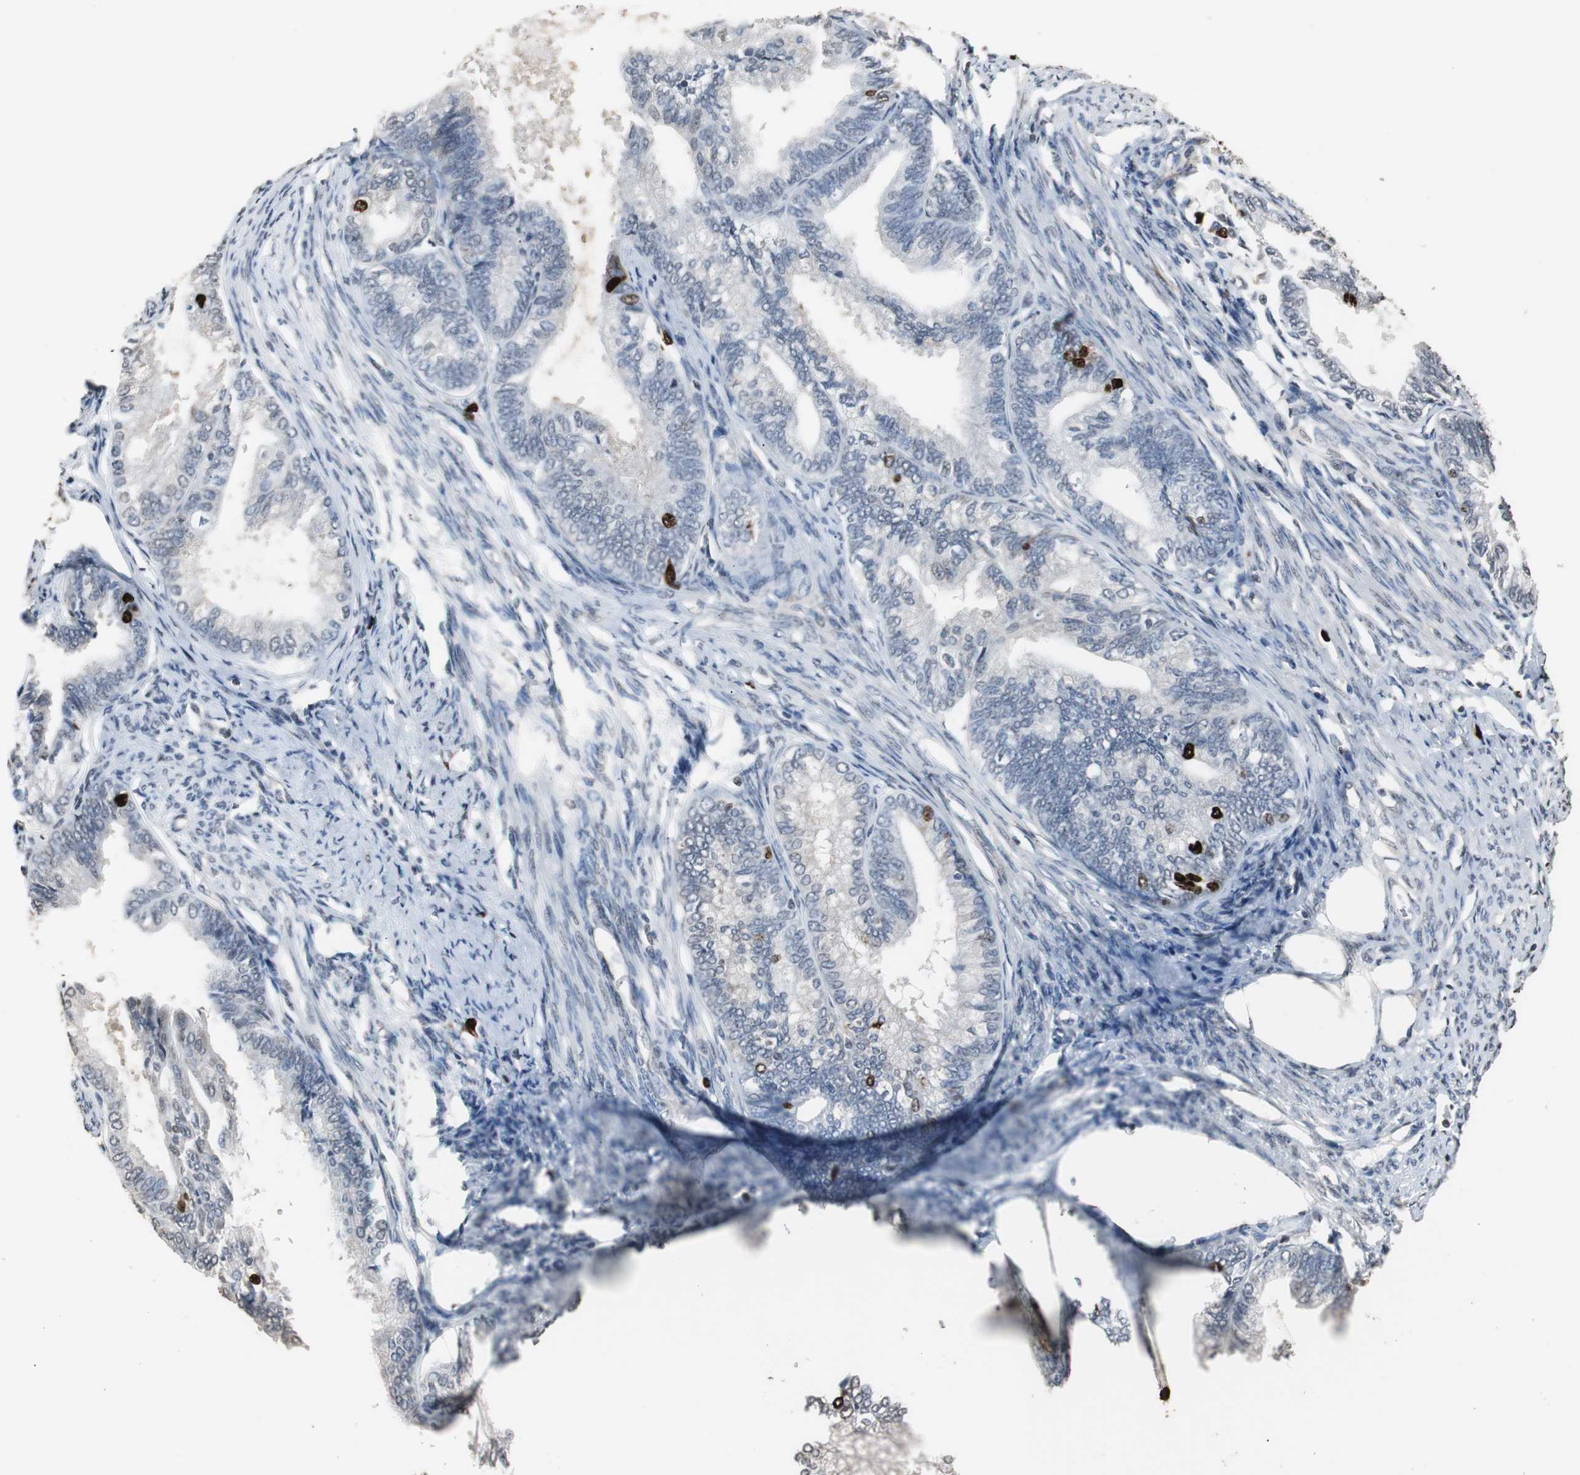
{"staining": {"intensity": "strong", "quantity": "<25%", "location": "nuclear"}, "tissue": "endometrial cancer", "cell_type": "Tumor cells", "image_type": "cancer", "snomed": [{"axis": "morphology", "description": "Adenocarcinoma, NOS"}, {"axis": "topography", "description": "Endometrium"}], "caption": "A micrograph of endometrial adenocarcinoma stained for a protein shows strong nuclear brown staining in tumor cells.", "gene": "TOP2A", "patient": {"sex": "female", "age": 86}}